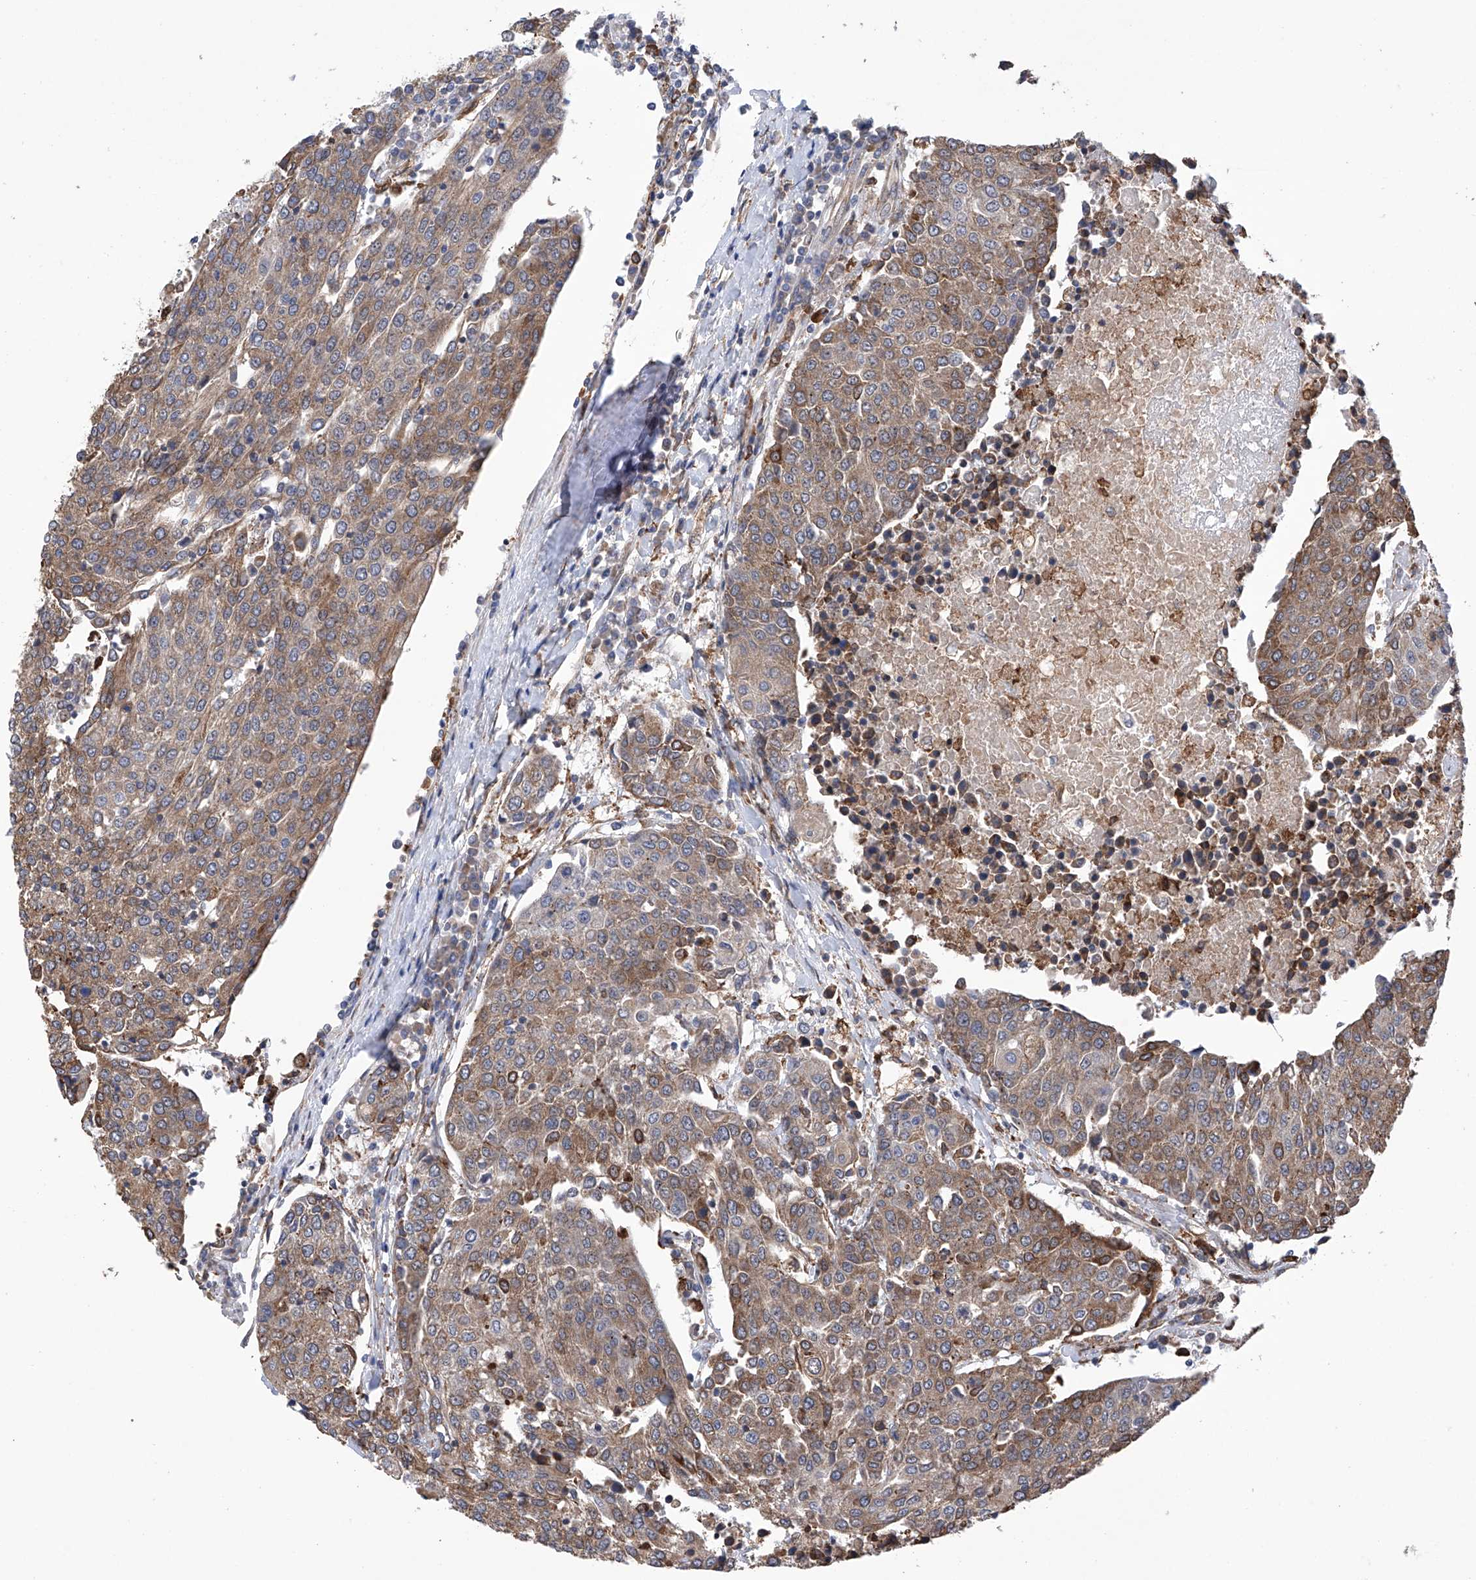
{"staining": {"intensity": "moderate", "quantity": "25%-75%", "location": "cytoplasmic/membranous"}, "tissue": "urothelial cancer", "cell_type": "Tumor cells", "image_type": "cancer", "snomed": [{"axis": "morphology", "description": "Urothelial carcinoma, High grade"}, {"axis": "topography", "description": "Urinary bladder"}], "caption": "Protein expression analysis of human urothelial cancer reveals moderate cytoplasmic/membranous staining in about 25%-75% of tumor cells. (brown staining indicates protein expression, while blue staining denotes nuclei).", "gene": "DNAH8", "patient": {"sex": "female", "age": 85}}